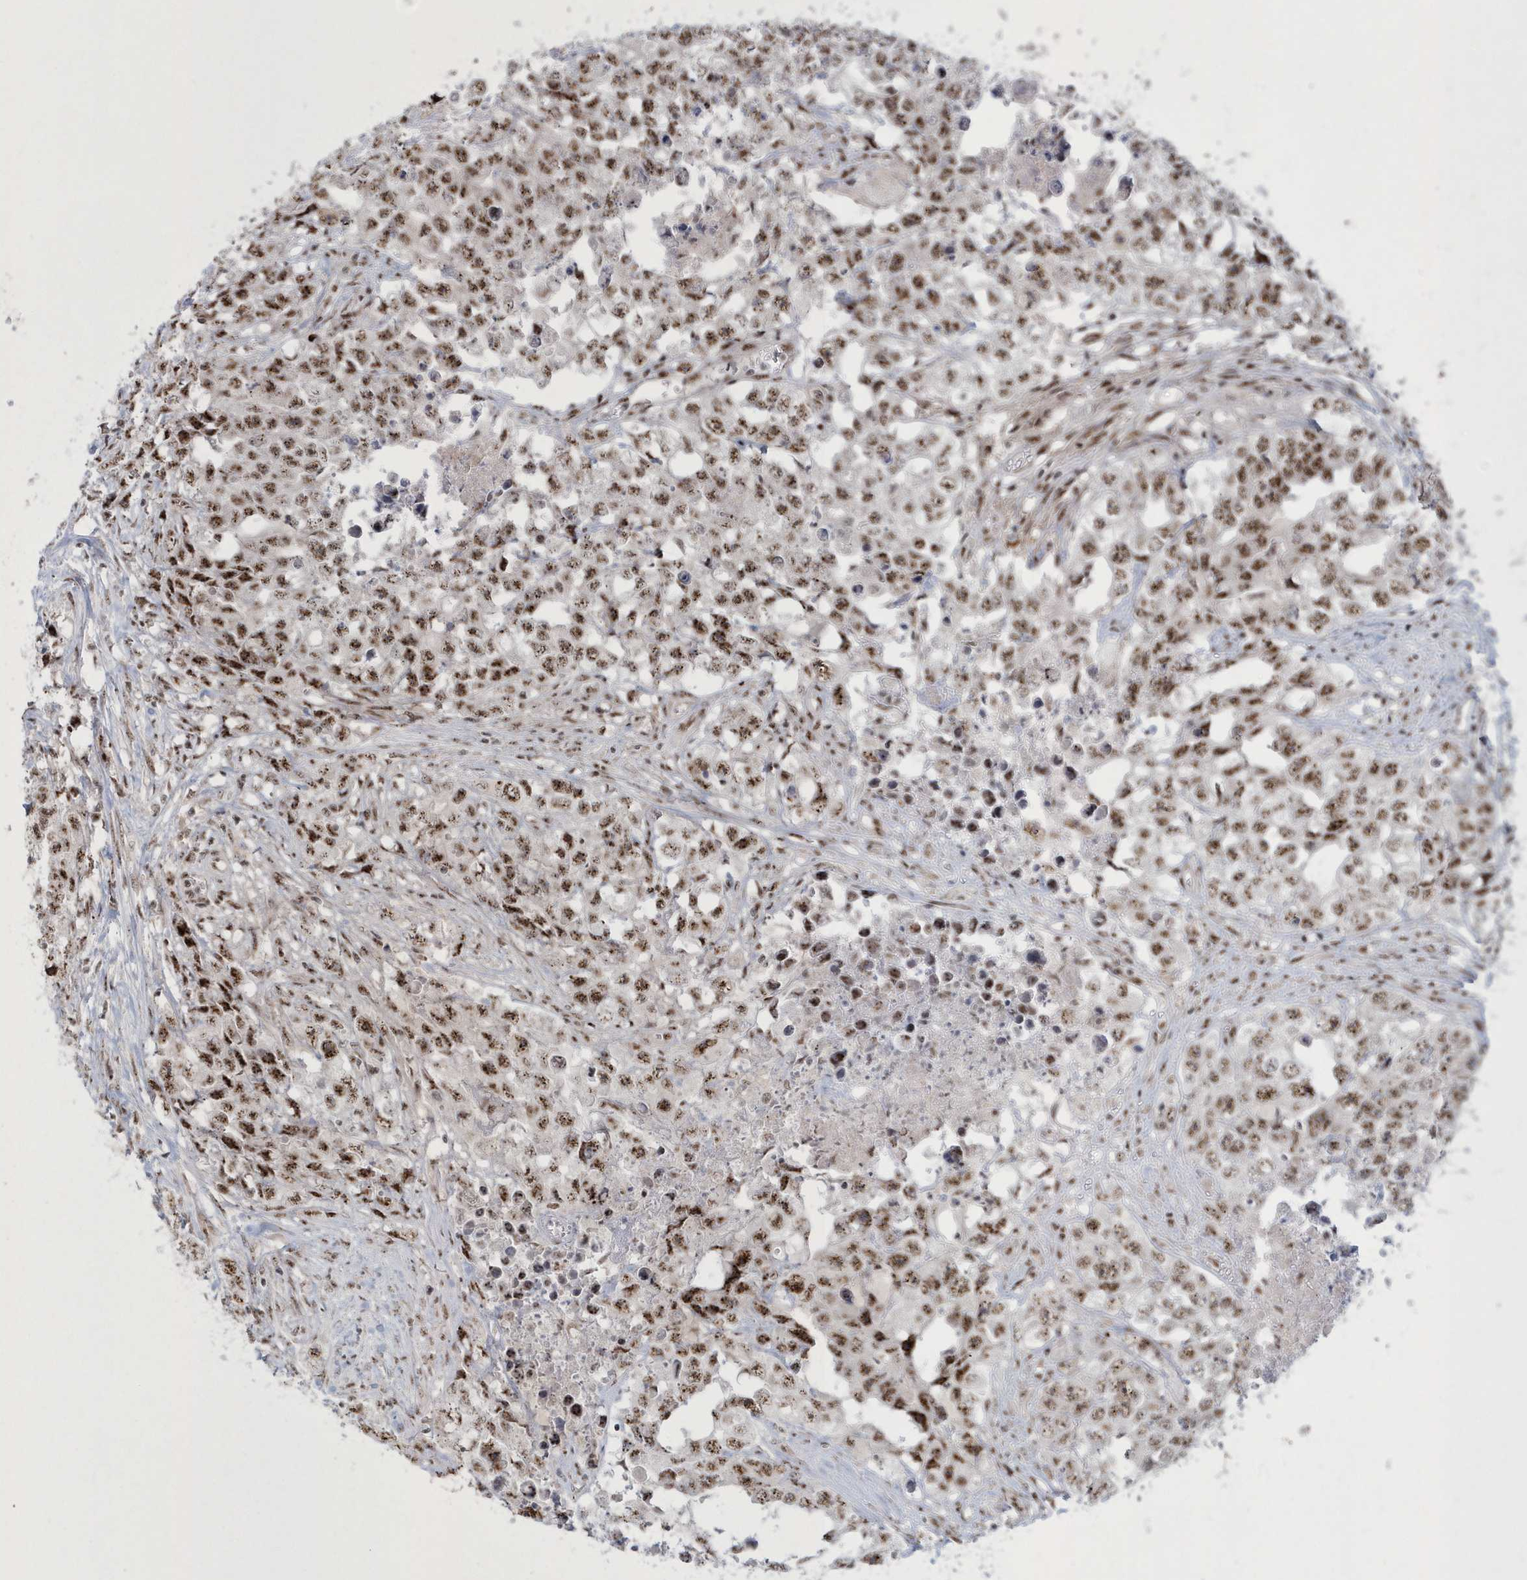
{"staining": {"intensity": "moderate", "quantity": ">75%", "location": "nuclear"}, "tissue": "testis cancer", "cell_type": "Tumor cells", "image_type": "cancer", "snomed": [{"axis": "morphology", "description": "Seminoma, NOS"}, {"axis": "morphology", "description": "Carcinoma, Embryonal, NOS"}, {"axis": "topography", "description": "Testis"}], "caption": "Human testis embryonal carcinoma stained with a protein marker exhibits moderate staining in tumor cells.", "gene": "KDM6B", "patient": {"sex": "male", "age": 43}}